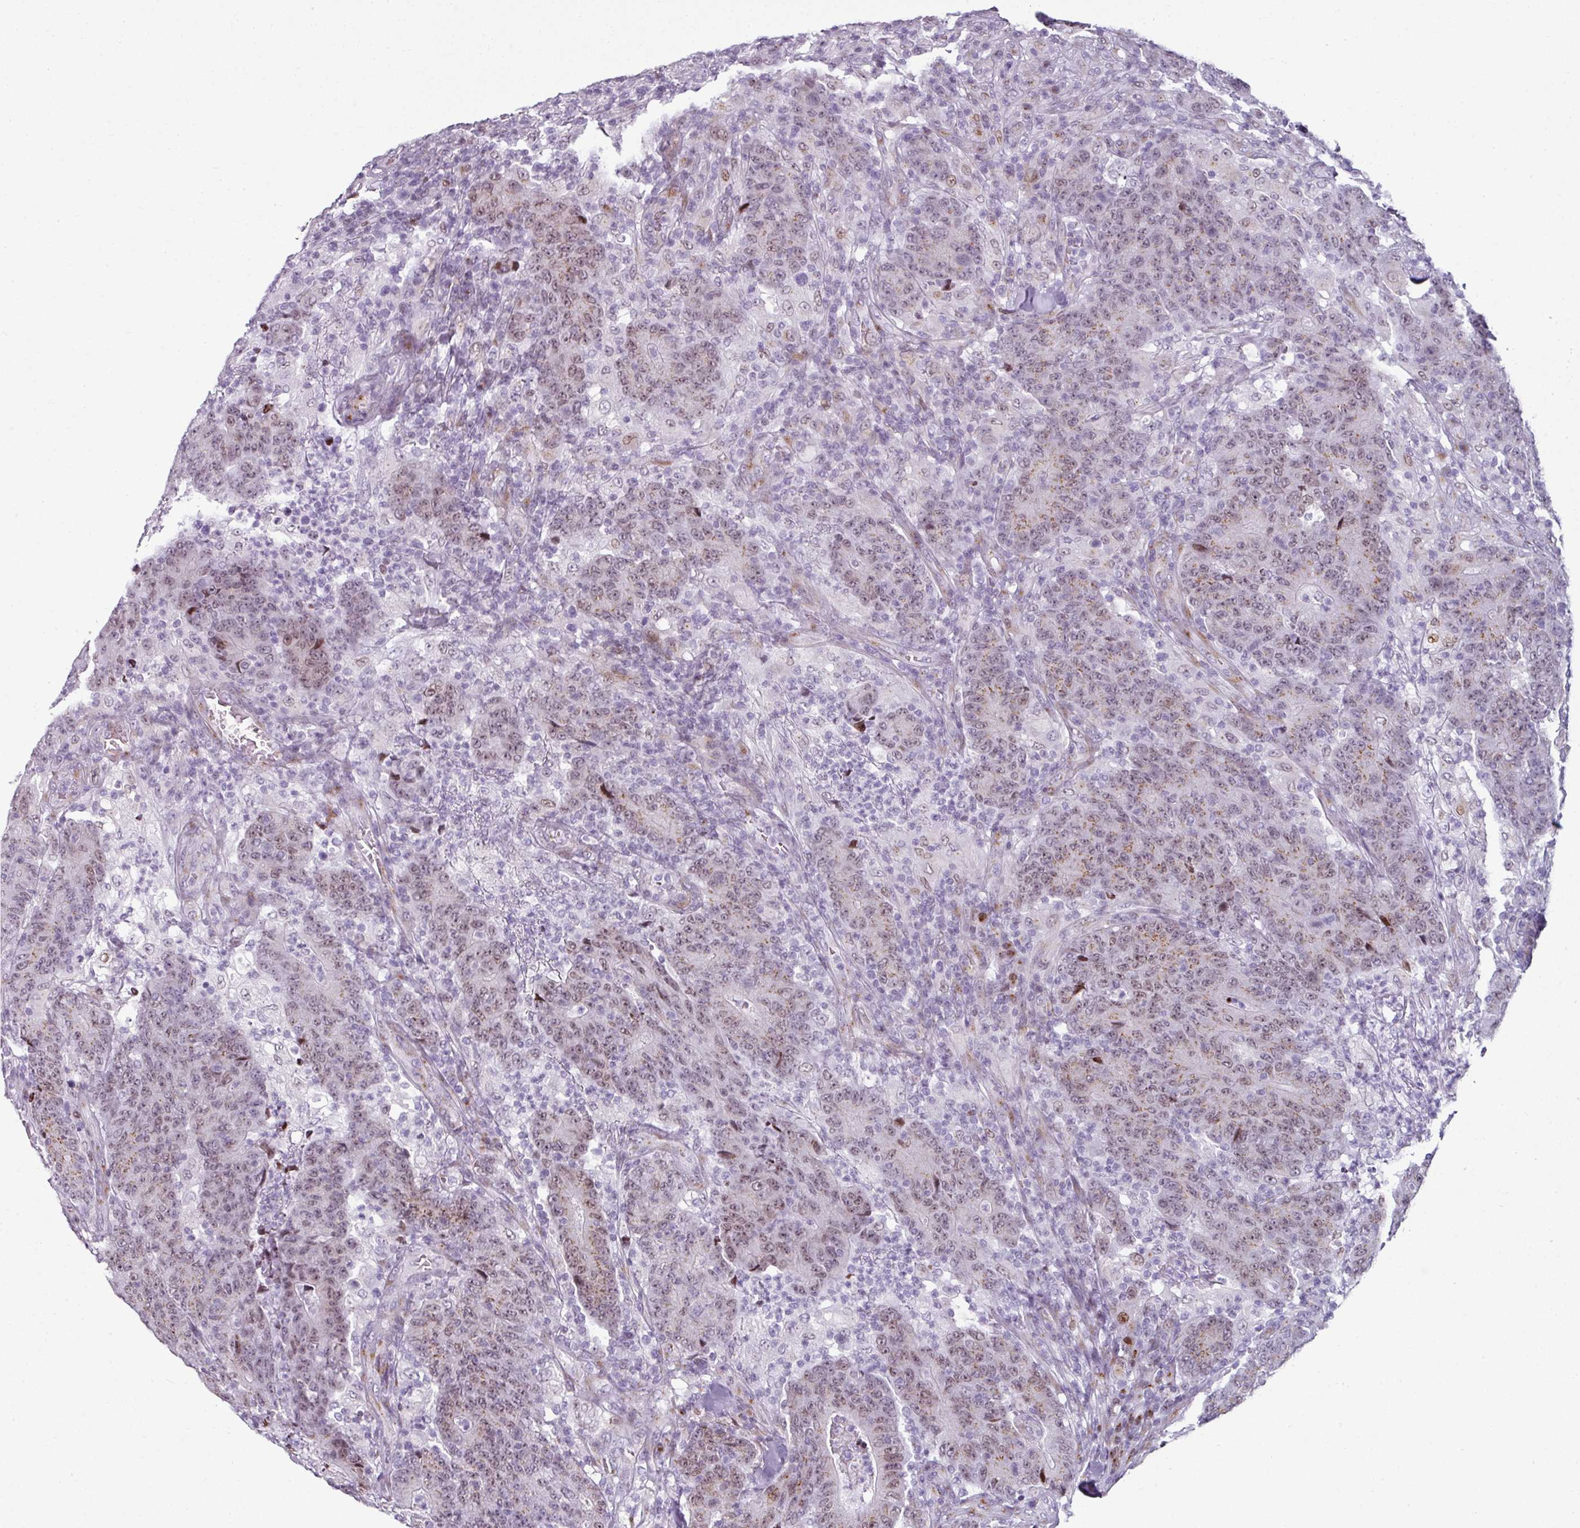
{"staining": {"intensity": "moderate", "quantity": "25%-75%", "location": "nuclear"}, "tissue": "colorectal cancer", "cell_type": "Tumor cells", "image_type": "cancer", "snomed": [{"axis": "morphology", "description": "Adenocarcinoma, NOS"}, {"axis": "topography", "description": "Colon"}], "caption": "Colorectal cancer (adenocarcinoma) tissue demonstrates moderate nuclear expression in about 25%-75% of tumor cells", "gene": "SYT8", "patient": {"sex": "female", "age": 75}}